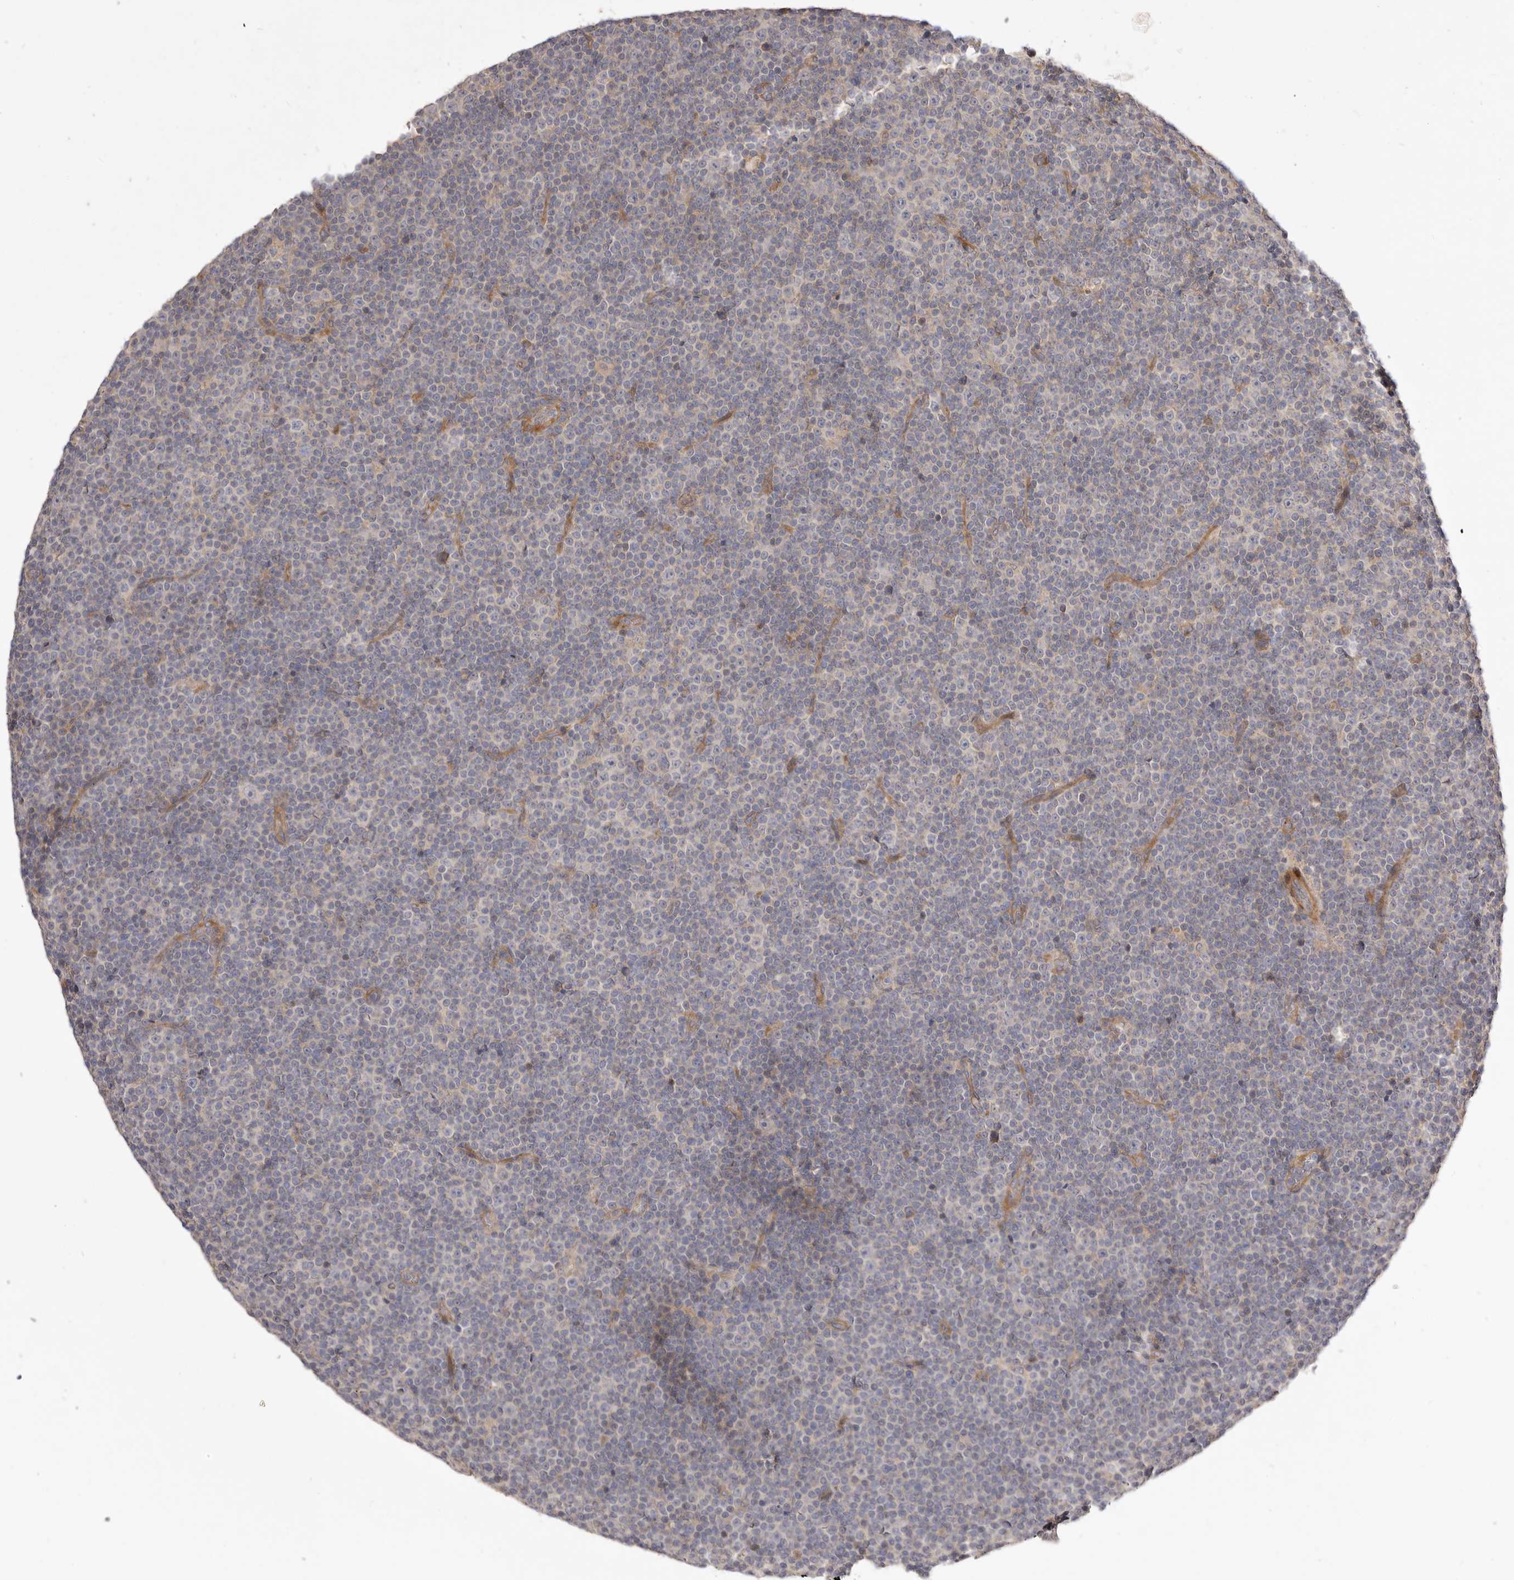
{"staining": {"intensity": "negative", "quantity": "none", "location": "none"}, "tissue": "lymphoma", "cell_type": "Tumor cells", "image_type": "cancer", "snomed": [{"axis": "morphology", "description": "Malignant lymphoma, non-Hodgkin's type, Low grade"}, {"axis": "topography", "description": "Lymph node"}], "caption": "There is no significant staining in tumor cells of malignant lymphoma, non-Hodgkin's type (low-grade).", "gene": "ADAMTS9", "patient": {"sex": "female", "age": 67}}